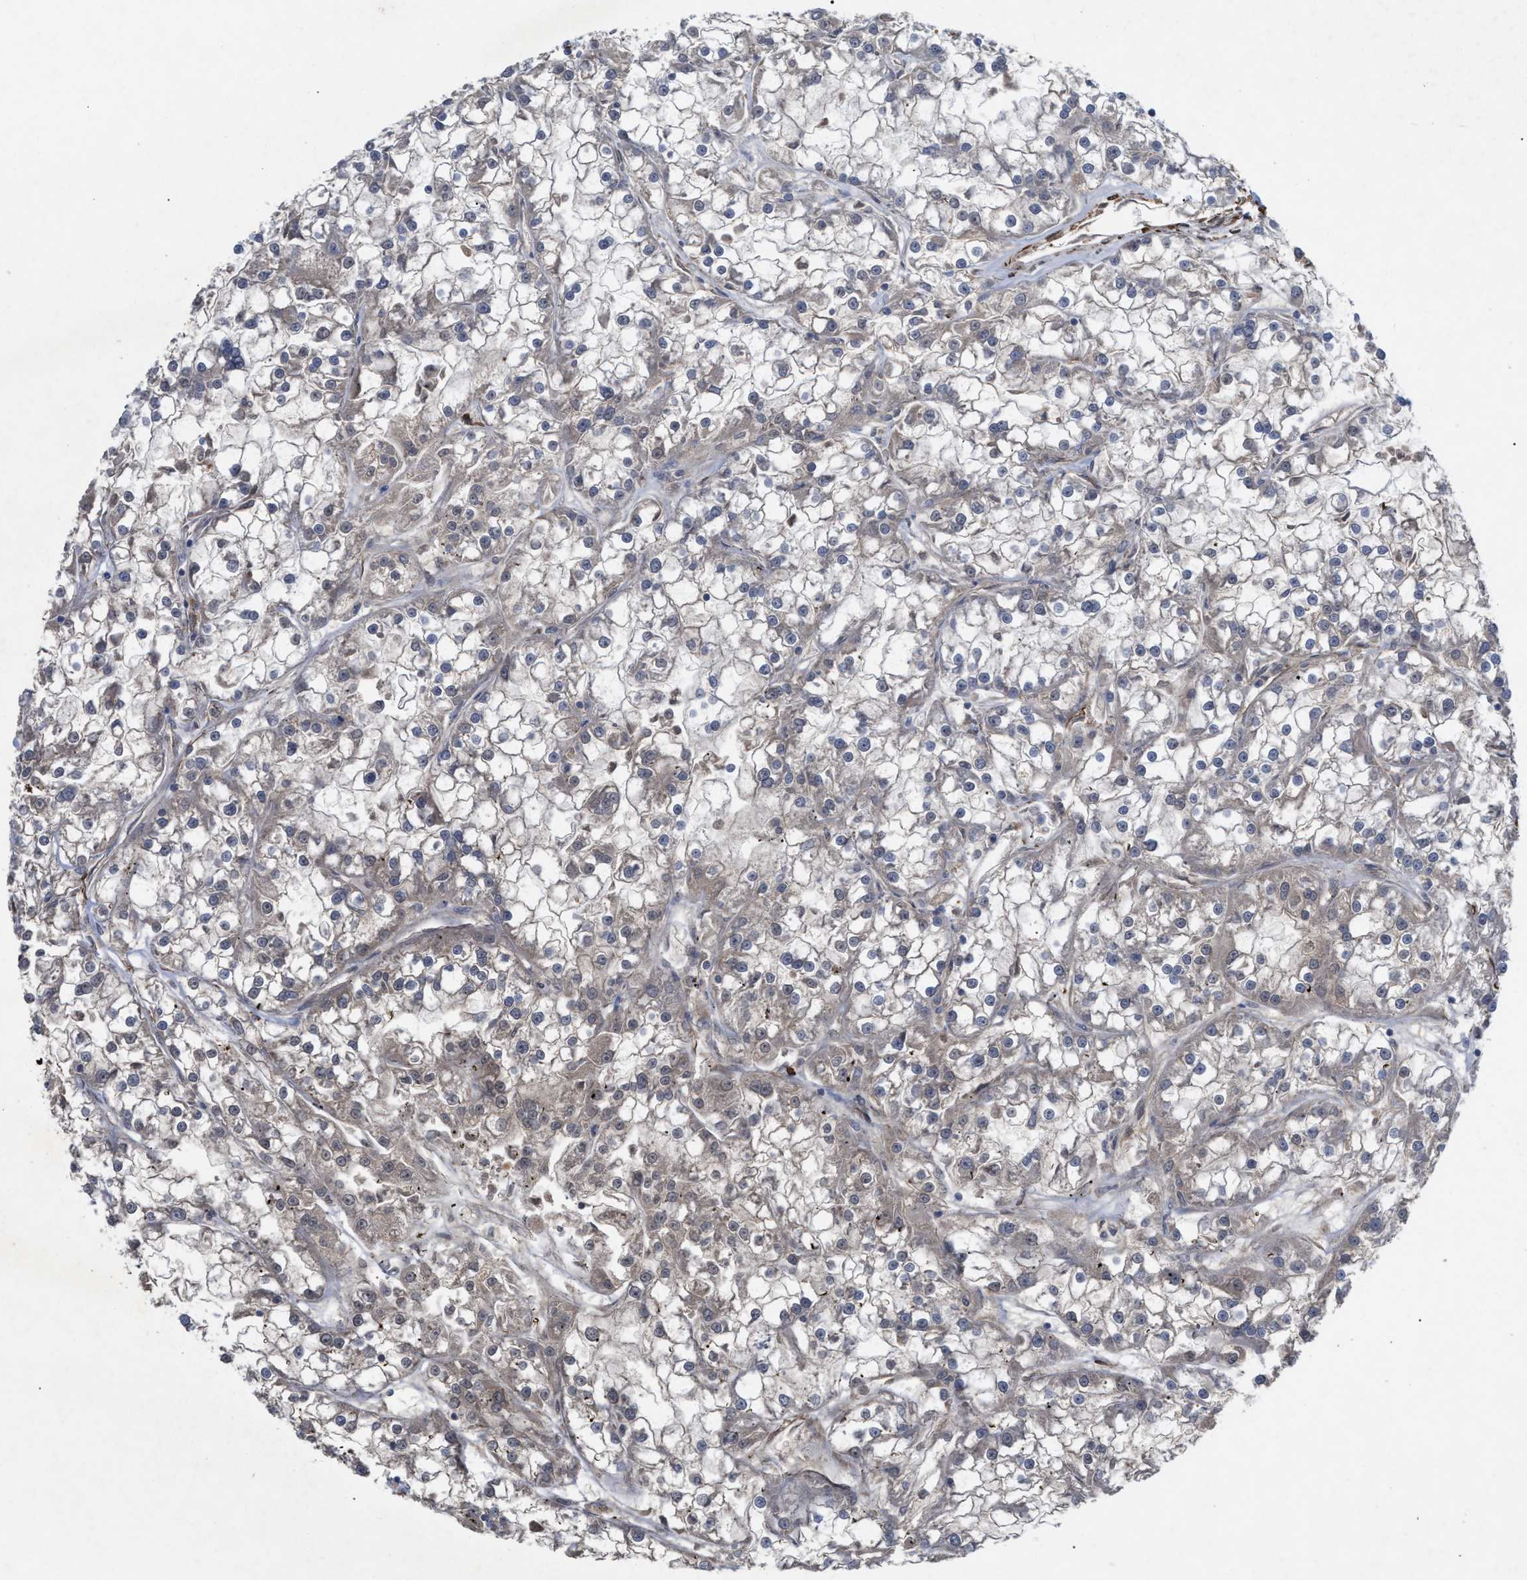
{"staining": {"intensity": "negative", "quantity": "none", "location": "none"}, "tissue": "renal cancer", "cell_type": "Tumor cells", "image_type": "cancer", "snomed": [{"axis": "morphology", "description": "Adenocarcinoma, NOS"}, {"axis": "topography", "description": "Kidney"}], "caption": "Tumor cells show no significant protein staining in renal cancer (adenocarcinoma).", "gene": "ST6GALNAC6", "patient": {"sex": "female", "age": 52}}